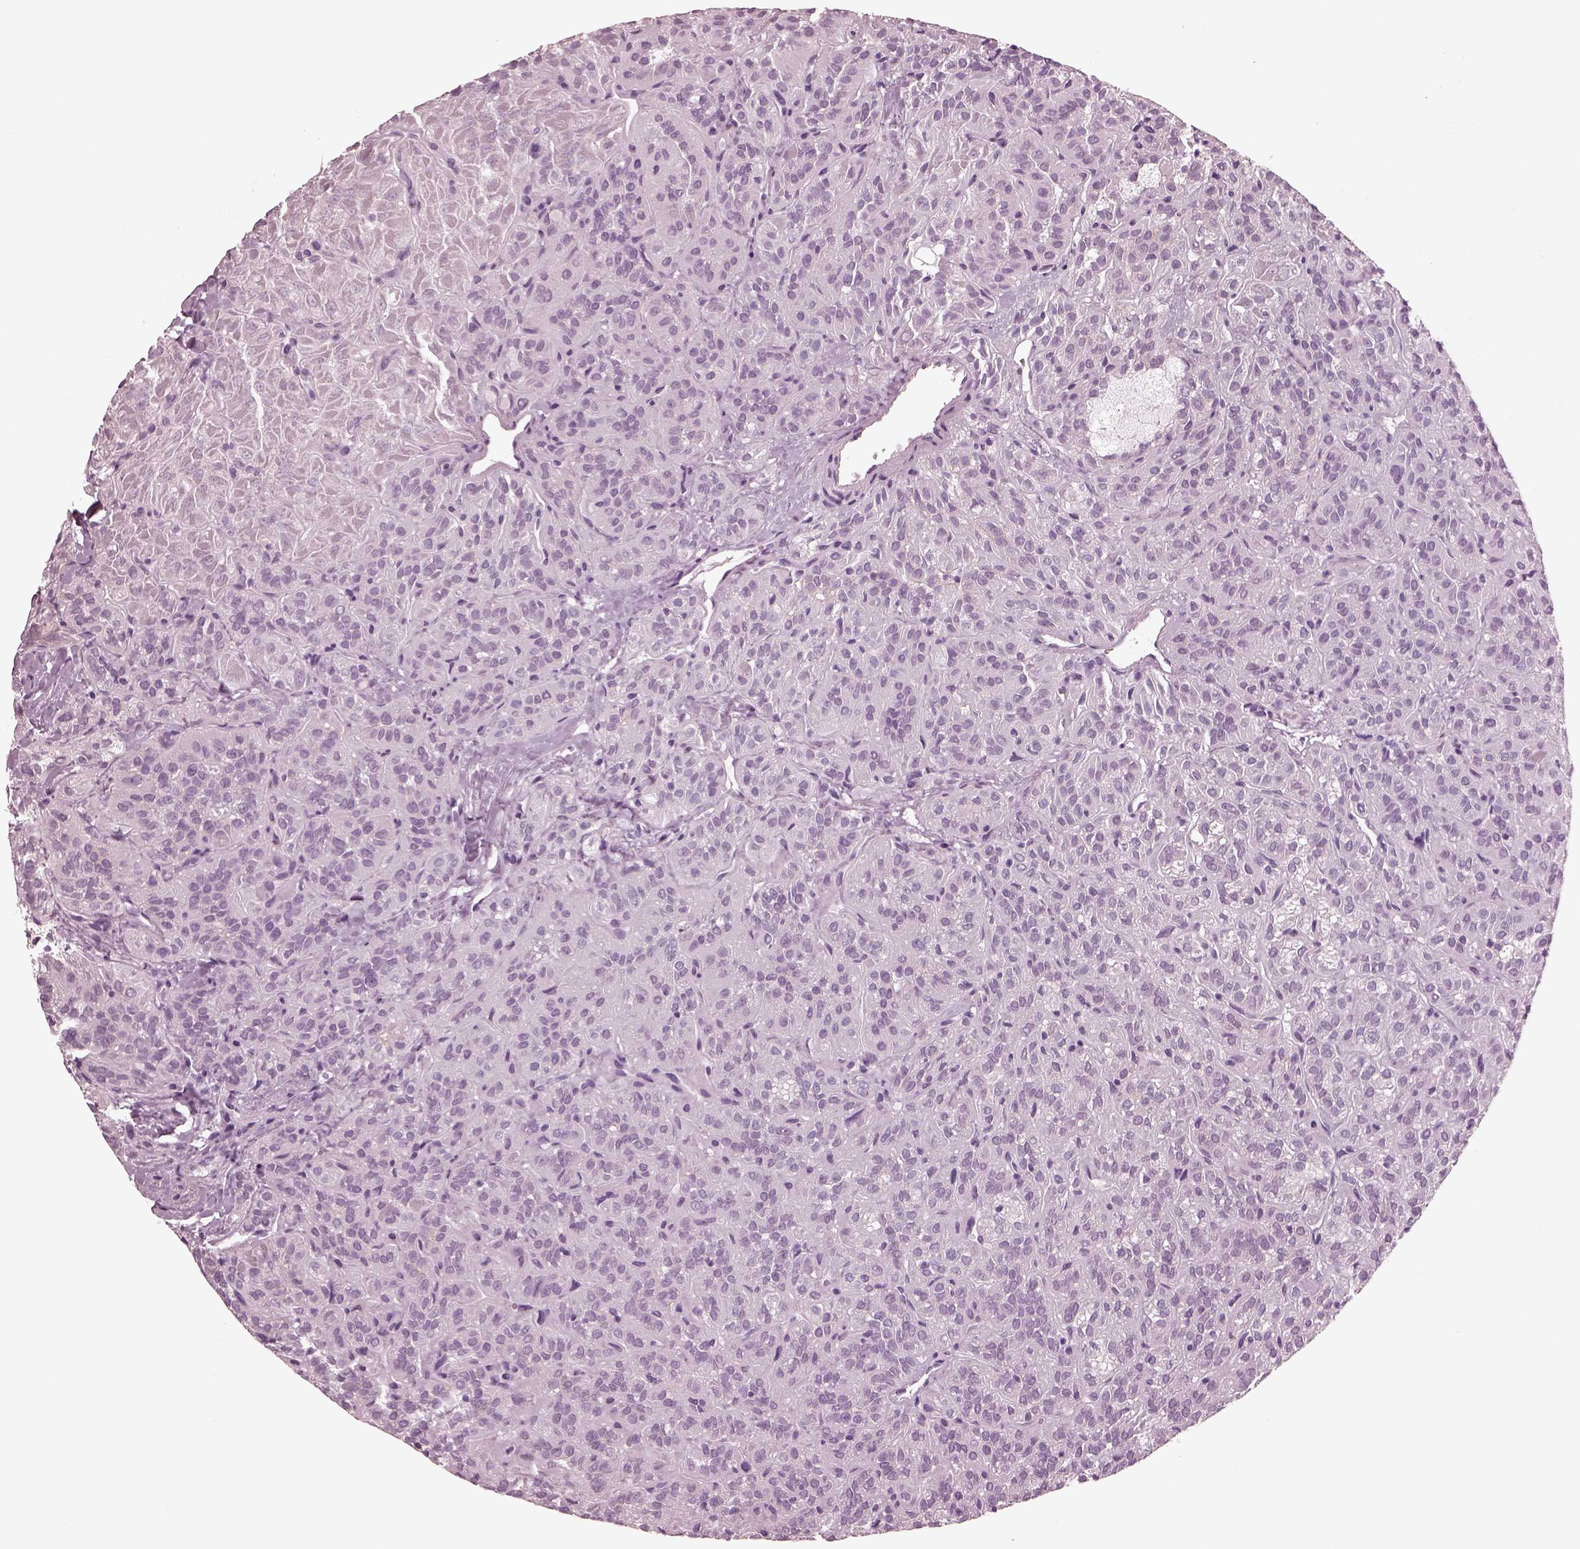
{"staining": {"intensity": "negative", "quantity": "none", "location": "none"}, "tissue": "thyroid cancer", "cell_type": "Tumor cells", "image_type": "cancer", "snomed": [{"axis": "morphology", "description": "Papillary adenocarcinoma, NOS"}, {"axis": "topography", "description": "Thyroid gland"}], "caption": "An immunohistochemistry (IHC) histopathology image of papillary adenocarcinoma (thyroid) is shown. There is no staining in tumor cells of papillary adenocarcinoma (thyroid).", "gene": "CGA", "patient": {"sex": "female", "age": 45}}